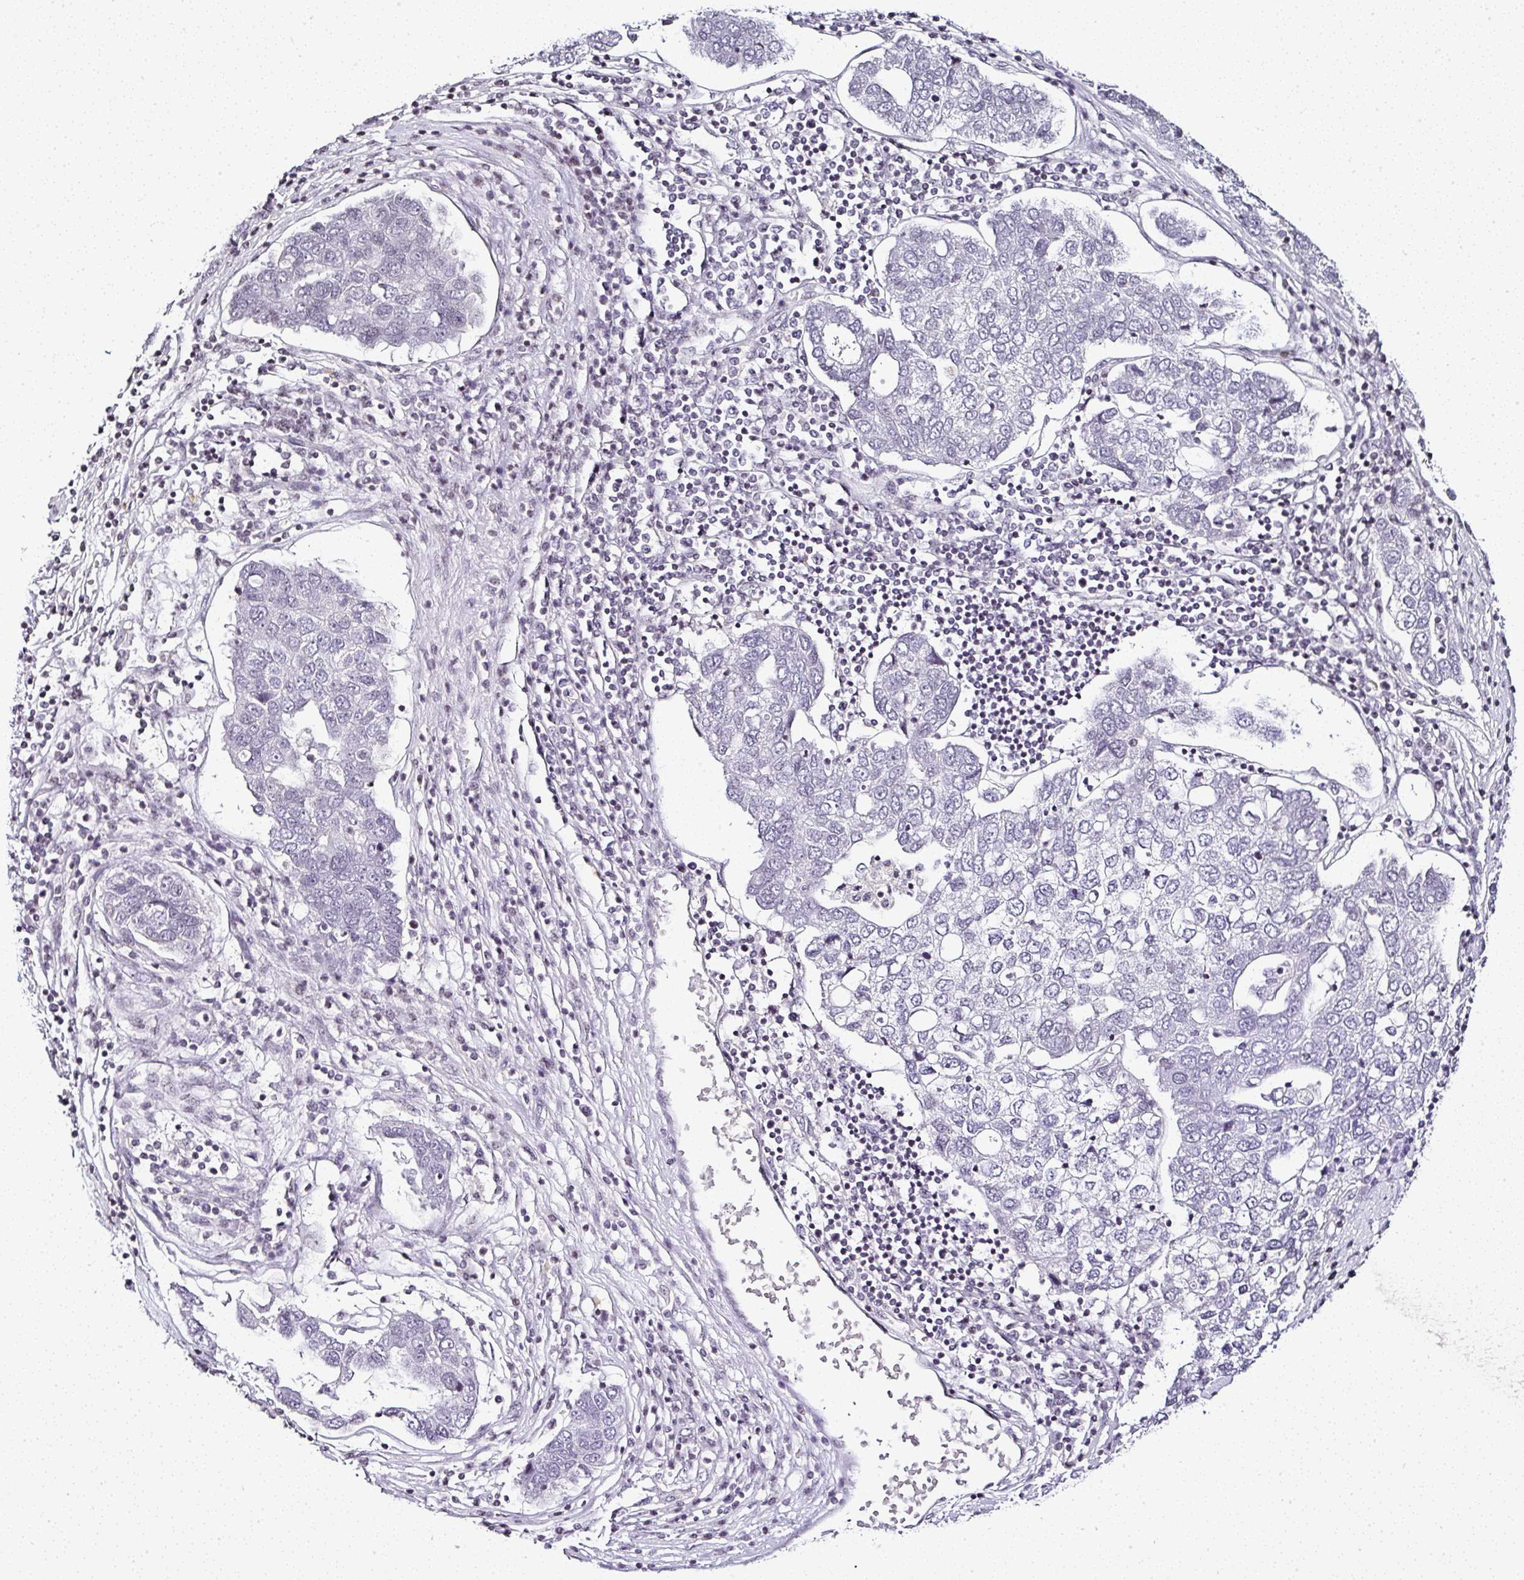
{"staining": {"intensity": "negative", "quantity": "none", "location": "none"}, "tissue": "pancreatic cancer", "cell_type": "Tumor cells", "image_type": "cancer", "snomed": [{"axis": "morphology", "description": "Adenocarcinoma, NOS"}, {"axis": "topography", "description": "Pancreas"}], "caption": "Immunohistochemistry (IHC) of human pancreatic cancer exhibits no staining in tumor cells.", "gene": "SERPINB3", "patient": {"sex": "female", "age": 61}}